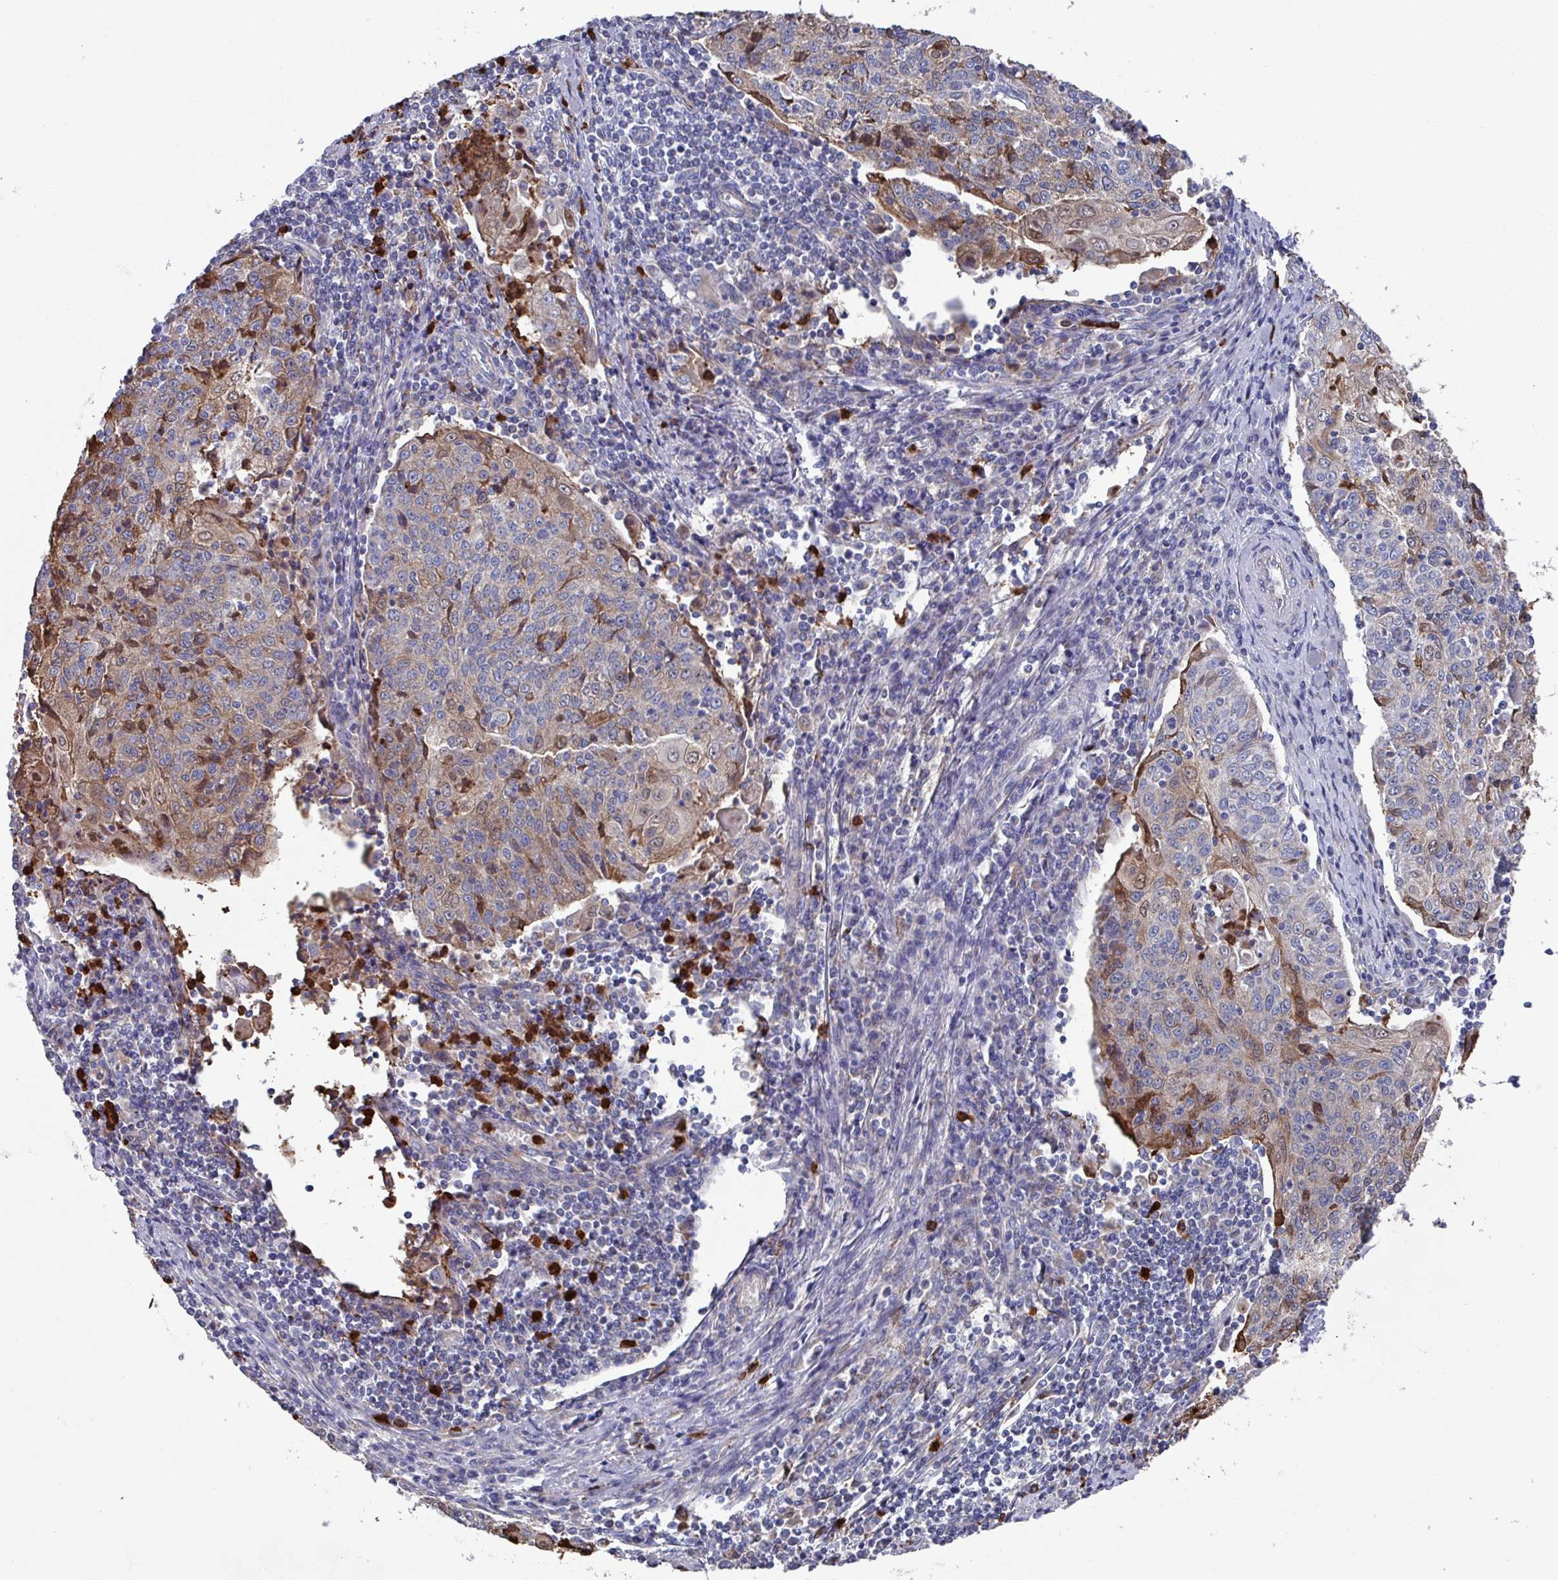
{"staining": {"intensity": "moderate", "quantity": "25%-75%", "location": "cytoplasmic/membranous"}, "tissue": "cervical cancer", "cell_type": "Tumor cells", "image_type": "cancer", "snomed": [{"axis": "morphology", "description": "Squamous cell carcinoma, NOS"}, {"axis": "topography", "description": "Cervix"}], "caption": "Brown immunohistochemical staining in squamous cell carcinoma (cervical) reveals moderate cytoplasmic/membranous expression in approximately 25%-75% of tumor cells.", "gene": "UQCC2", "patient": {"sex": "female", "age": 48}}